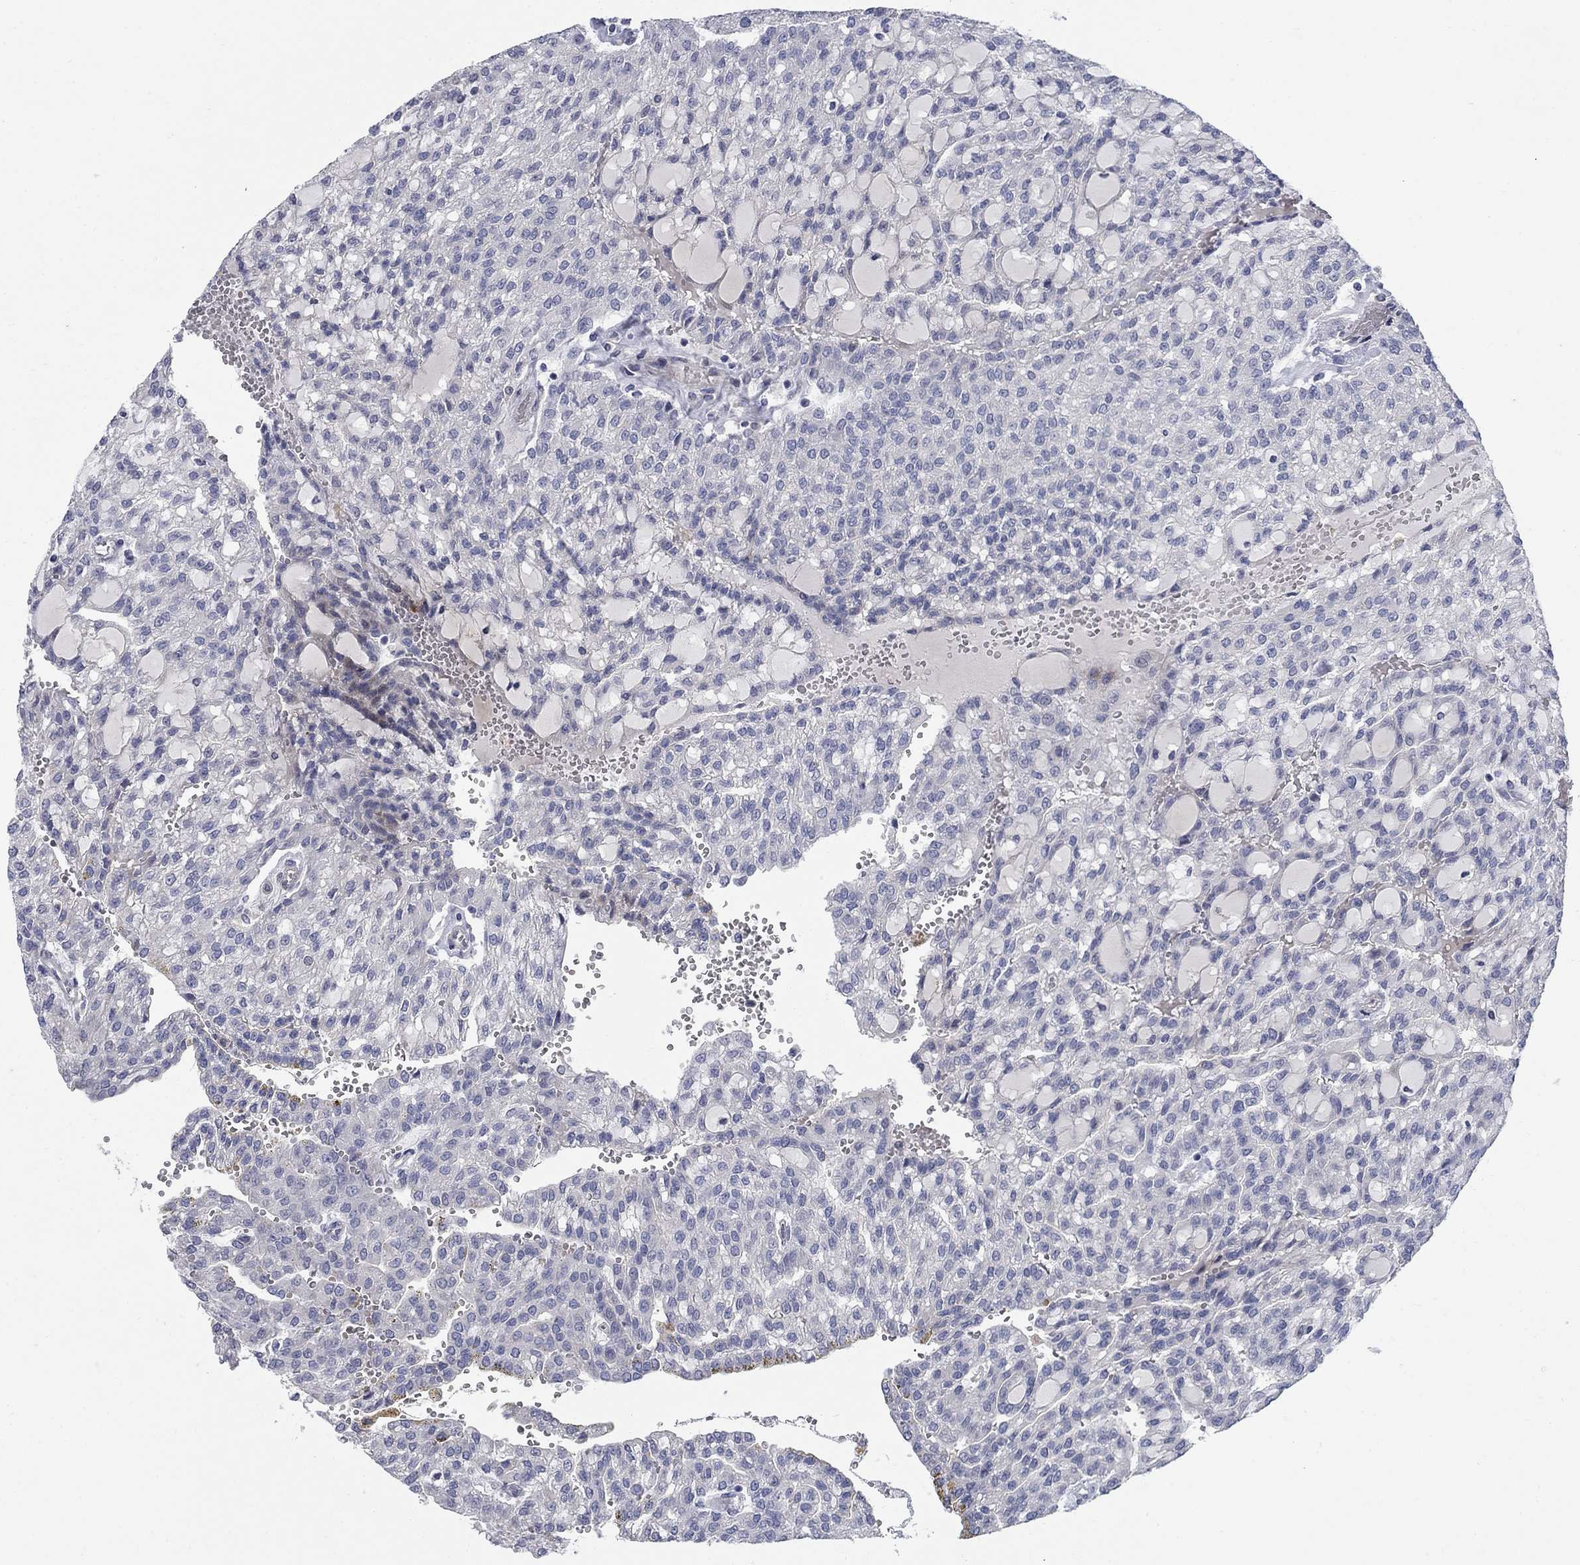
{"staining": {"intensity": "negative", "quantity": "none", "location": "none"}, "tissue": "renal cancer", "cell_type": "Tumor cells", "image_type": "cancer", "snomed": [{"axis": "morphology", "description": "Adenocarcinoma, NOS"}, {"axis": "topography", "description": "Kidney"}], "caption": "This is an IHC histopathology image of adenocarcinoma (renal). There is no staining in tumor cells.", "gene": "DNER", "patient": {"sex": "male", "age": 63}}